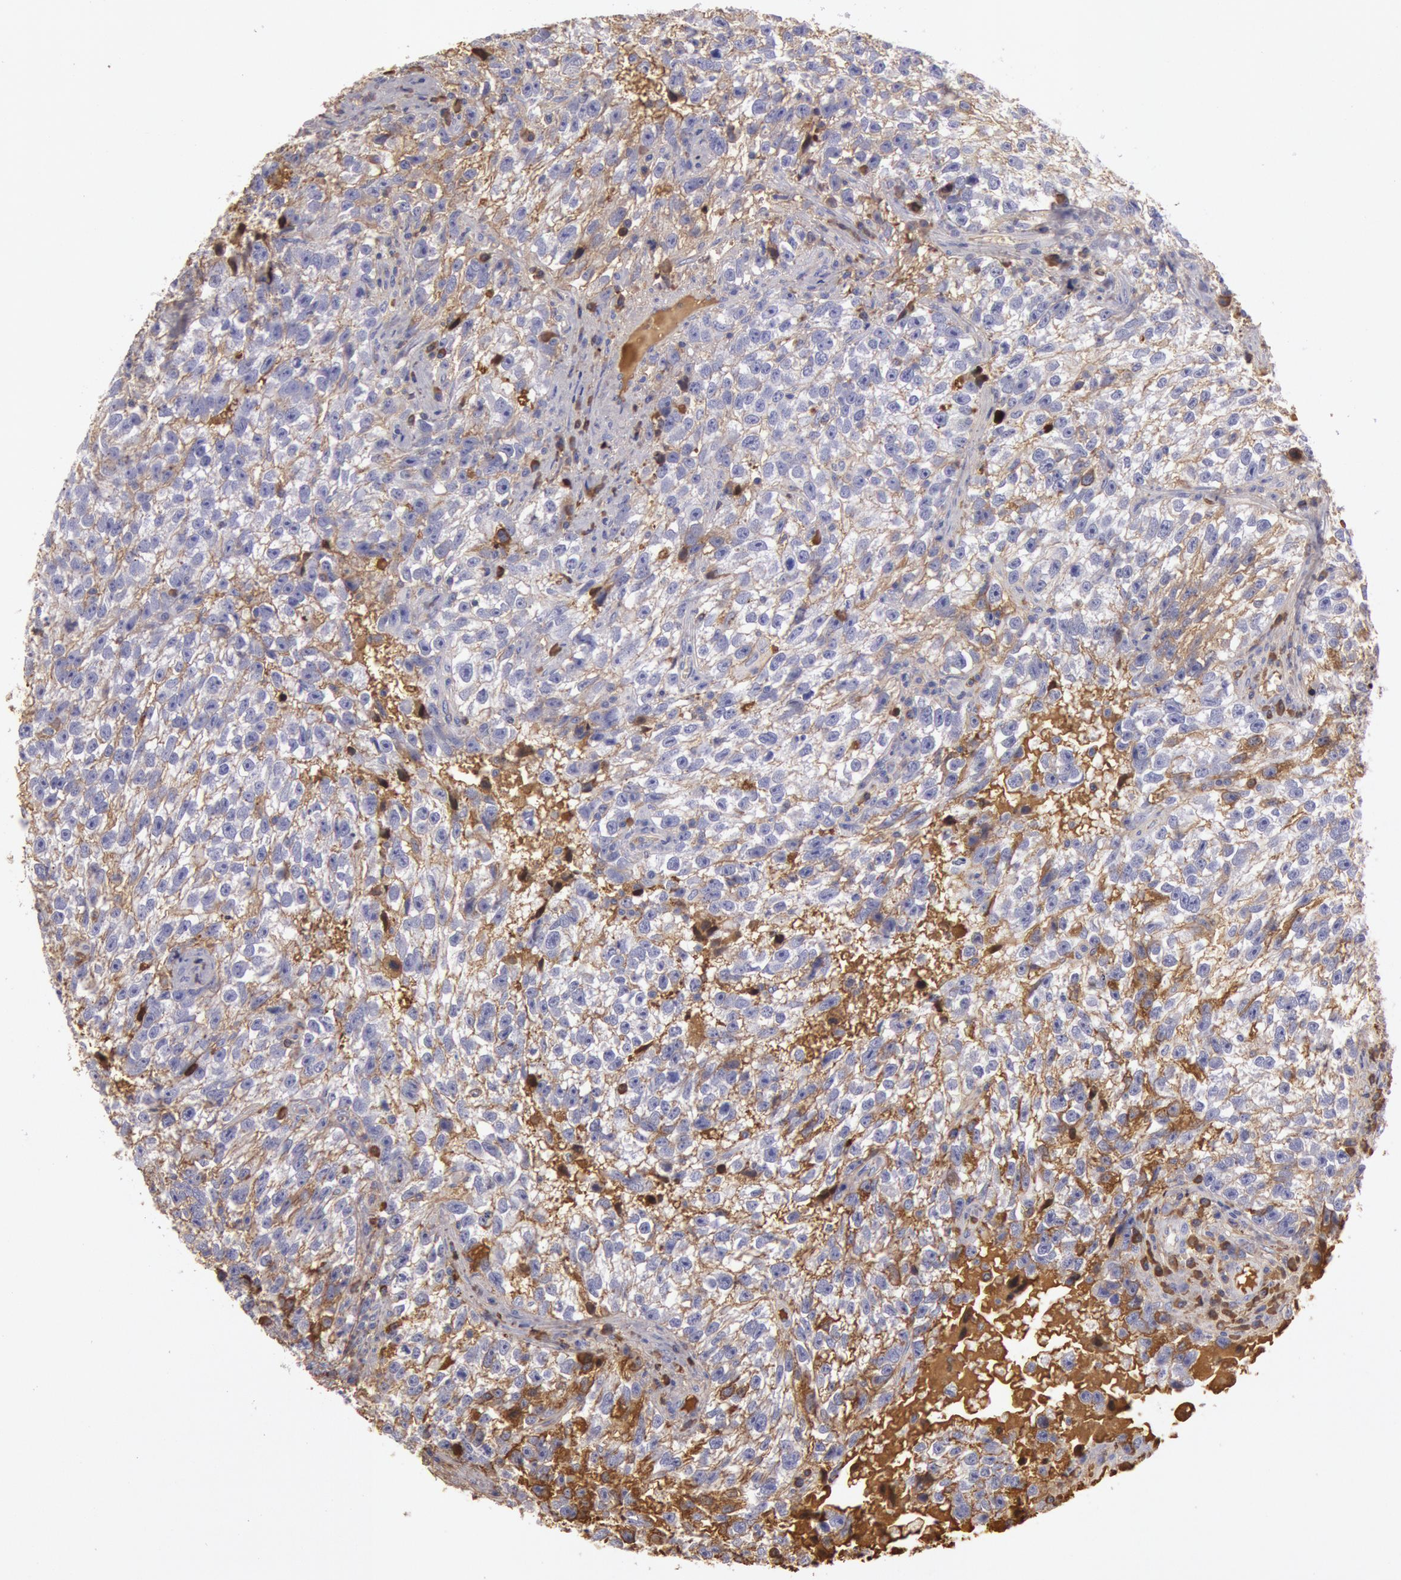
{"staining": {"intensity": "moderate", "quantity": "25%-75%", "location": "cytoplasmic/membranous"}, "tissue": "testis cancer", "cell_type": "Tumor cells", "image_type": "cancer", "snomed": [{"axis": "morphology", "description": "Seminoma, NOS"}, {"axis": "topography", "description": "Testis"}], "caption": "Immunohistochemical staining of human testis cancer (seminoma) exhibits moderate cytoplasmic/membranous protein positivity in approximately 25%-75% of tumor cells.", "gene": "IGHG1", "patient": {"sex": "male", "age": 38}}